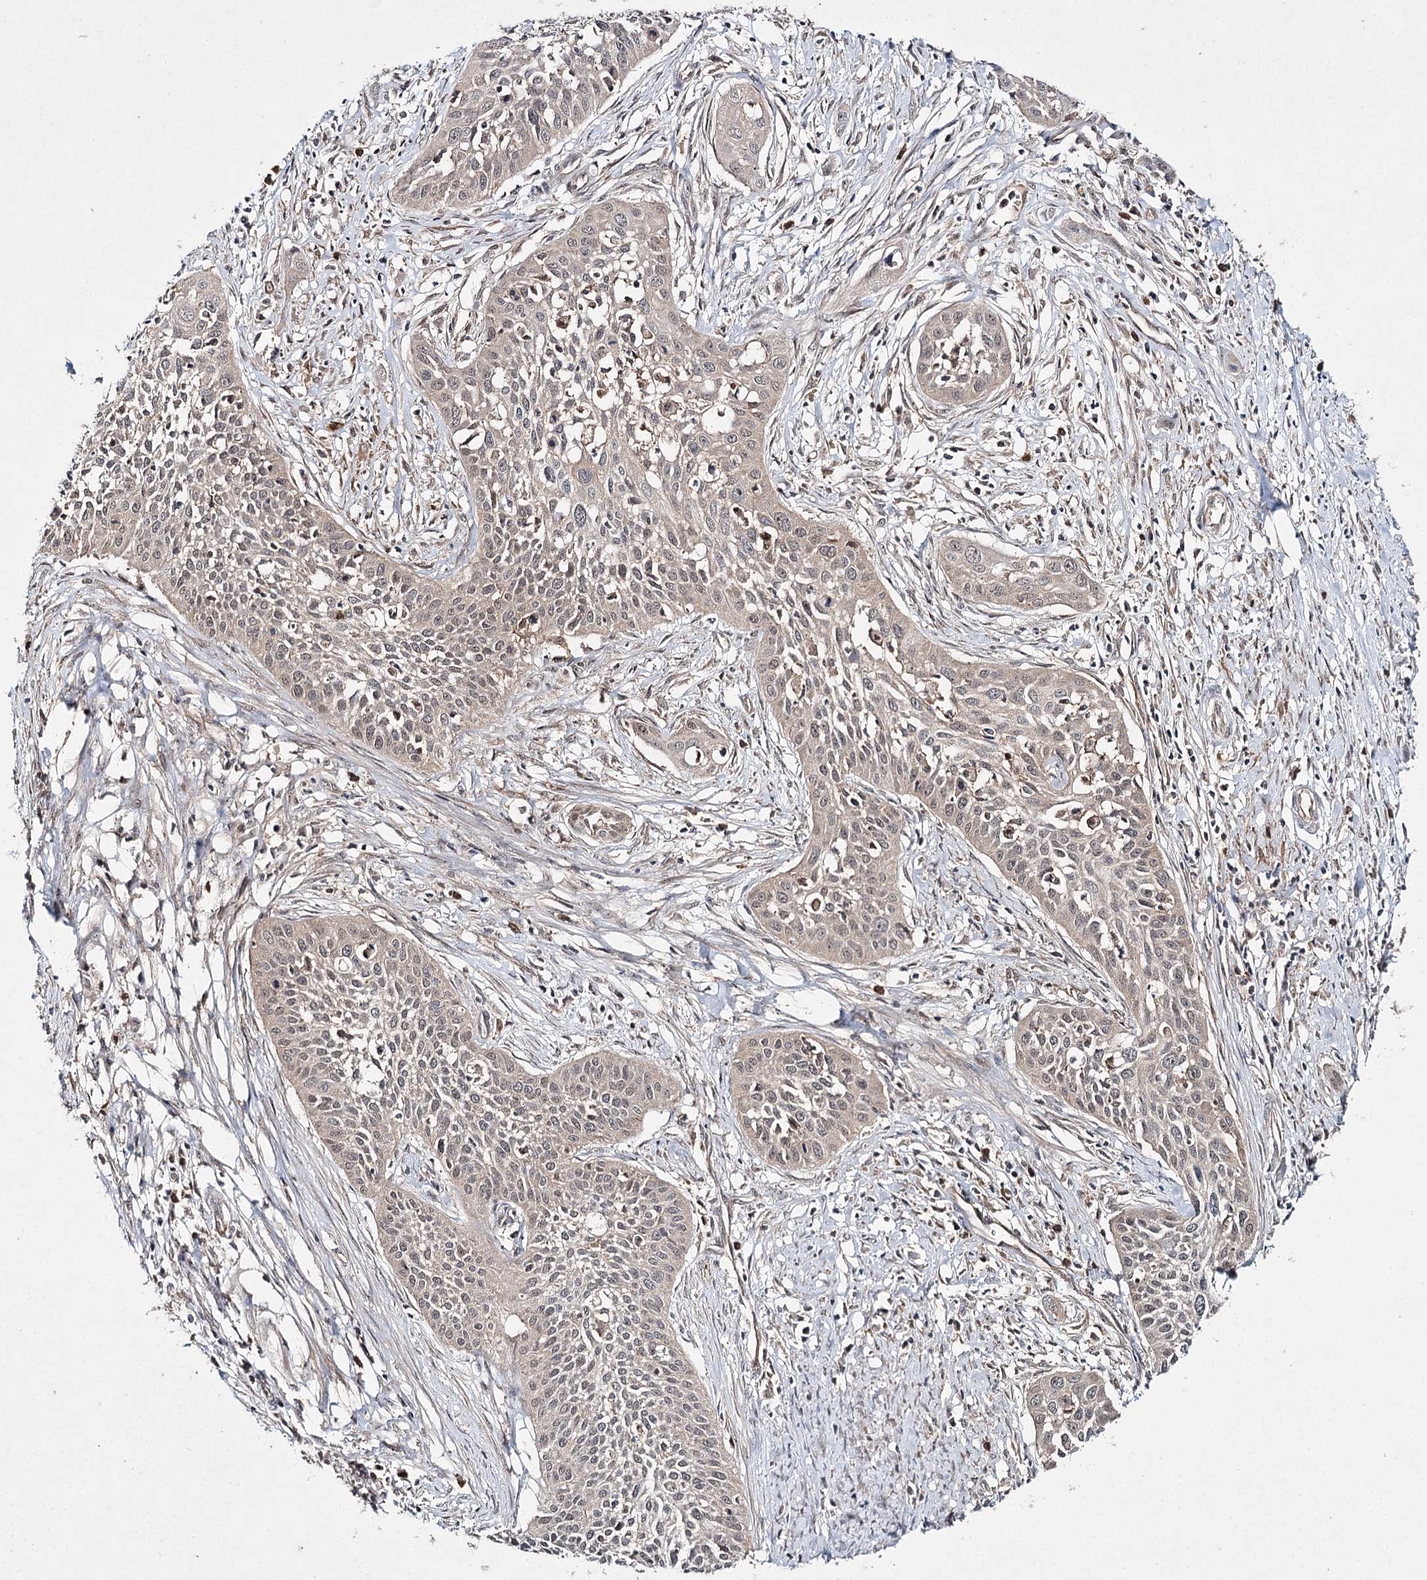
{"staining": {"intensity": "weak", "quantity": "<25%", "location": "nuclear"}, "tissue": "cervical cancer", "cell_type": "Tumor cells", "image_type": "cancer", "snomed": [{"axis": "morphology", "description": "Squamous cell carcinoma, NOS"}, {"axis": "topography", "description": "Cervix"}], "caption": "A micrograph of human cervical squamous cell carcinoma is negative for staining in tumor cells.", "gene": "WDR44", "patient": {"sex": "female", "age": 34}}